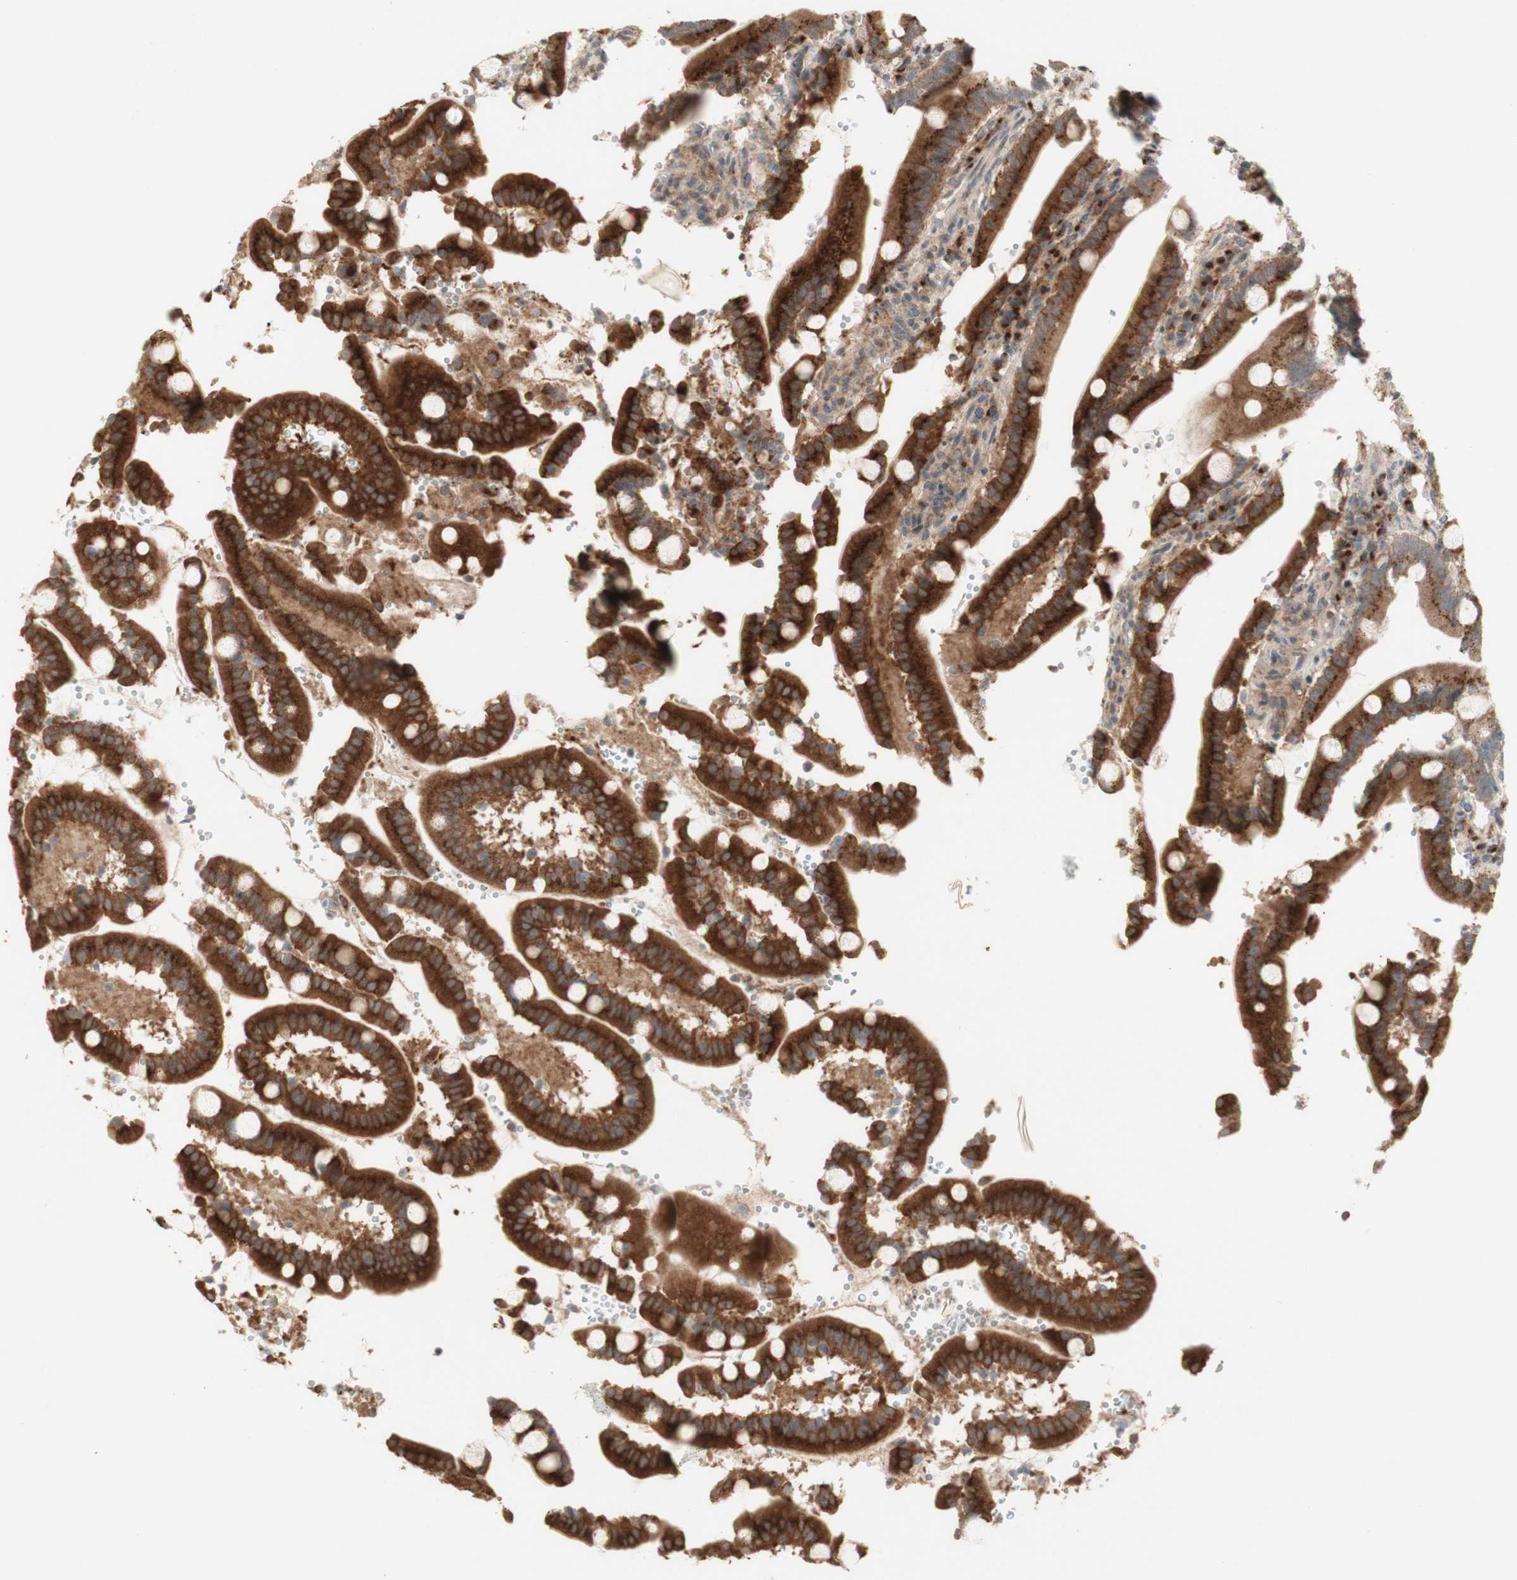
{"staining": {"intensity": "strong", "quantity": ">75%", "location": "cytoplasmic/membranous"}, "tissue": "duodenum", "cell_type": "Glandular cells", "image_type": "normal", "snomed": [{"axis": "morphology", "description": "Normal tissue, NOS"}, {"axis": "topography", "description": "Small intestine, NOS"}], "caption": "Immunohistochemical staining of benign duodenum shows strong cytoplasmic/membranous protein expression in approximately >75% of glandular cells.", "gene": "CYLD", "patient": {"sex": "female", "age": 71}}